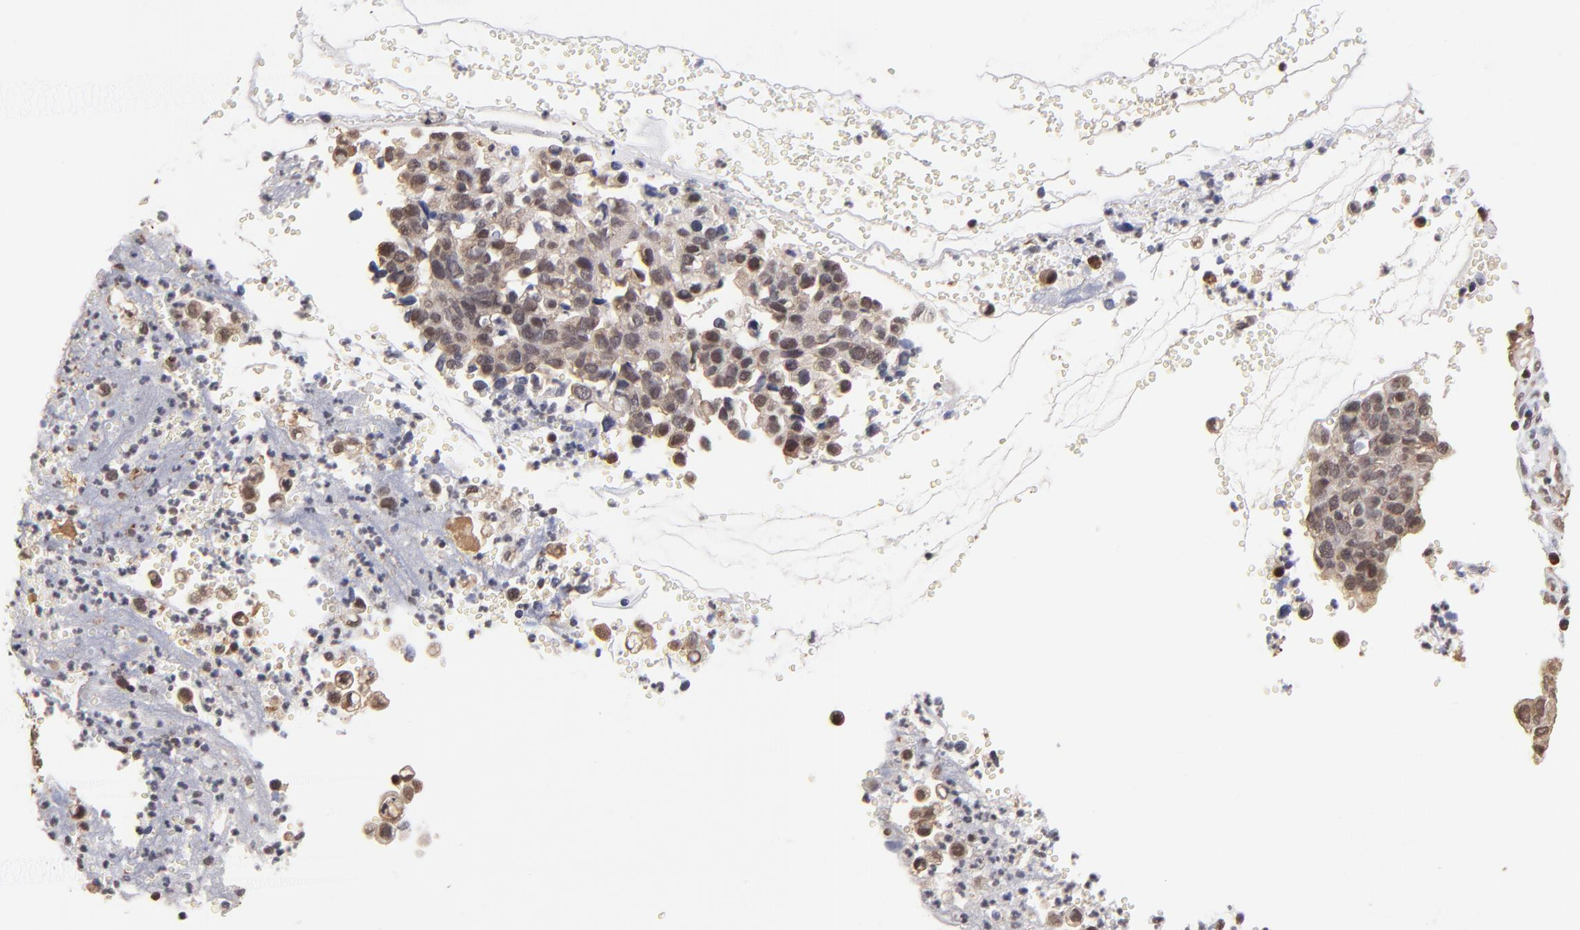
{"staining": {"intensity": "weak", "quantity": "25%-75%", "location": "nuclear"}, "tissue": "cervical cancer", "cell_type": "Tumor cells", "image_type": "cancer", "snomed": [{"axis": "morphology", "description": "Normal tissue, NOS"}, {"axis": "morphology", "description": "Squamous cell carcinoma, NOS"}, {"axis": "topography", "description": "Cervix"}], "caption": "Weak nuclear expression is identified in about 25%-75% of tumor cells in cervical squamous cell carcinoma.", "gene": "BRPF1", "patient": {"sex": "female", "age": 45}}